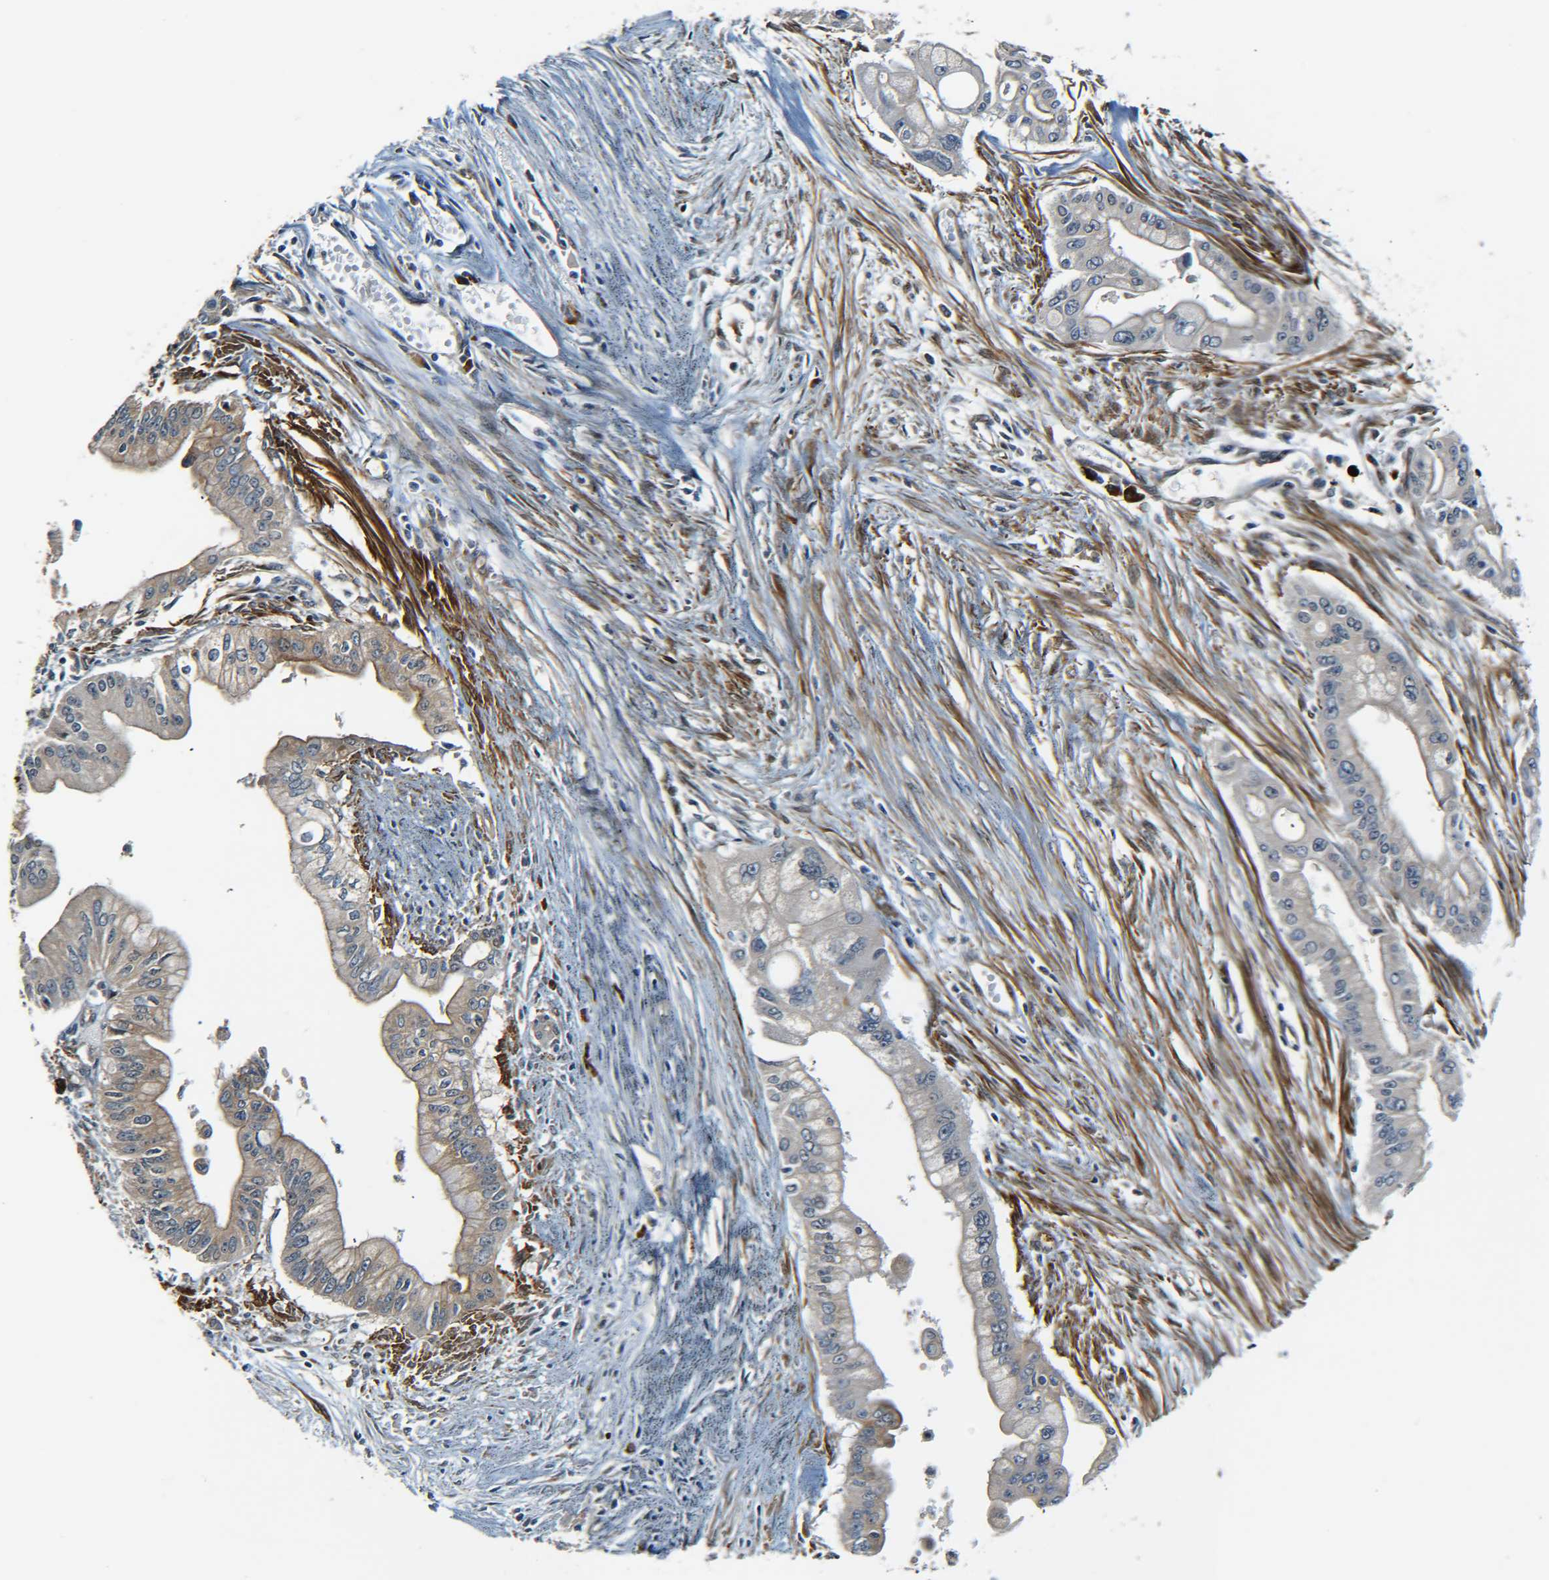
{"staining": {"intensity": "weak", "quantity": "<25%", "location": "cytoplasmic/membranous"}, "tissue": "pancreatic cancer", "cell_type": "Tumor cells", "image_type": "cancer", "snomed": [{"axis": "morphology", "description": "Adenocarcinoma, NOS"}, {"axis": "topography", "description": "Pancreas"}], "caption": "Protein analysis of pancreatic cancer (adenocarcinoma) displays no significant expression in tumor cells.", "gene": "MEIS1", "patient": {"sex": "male", "age": 59}}